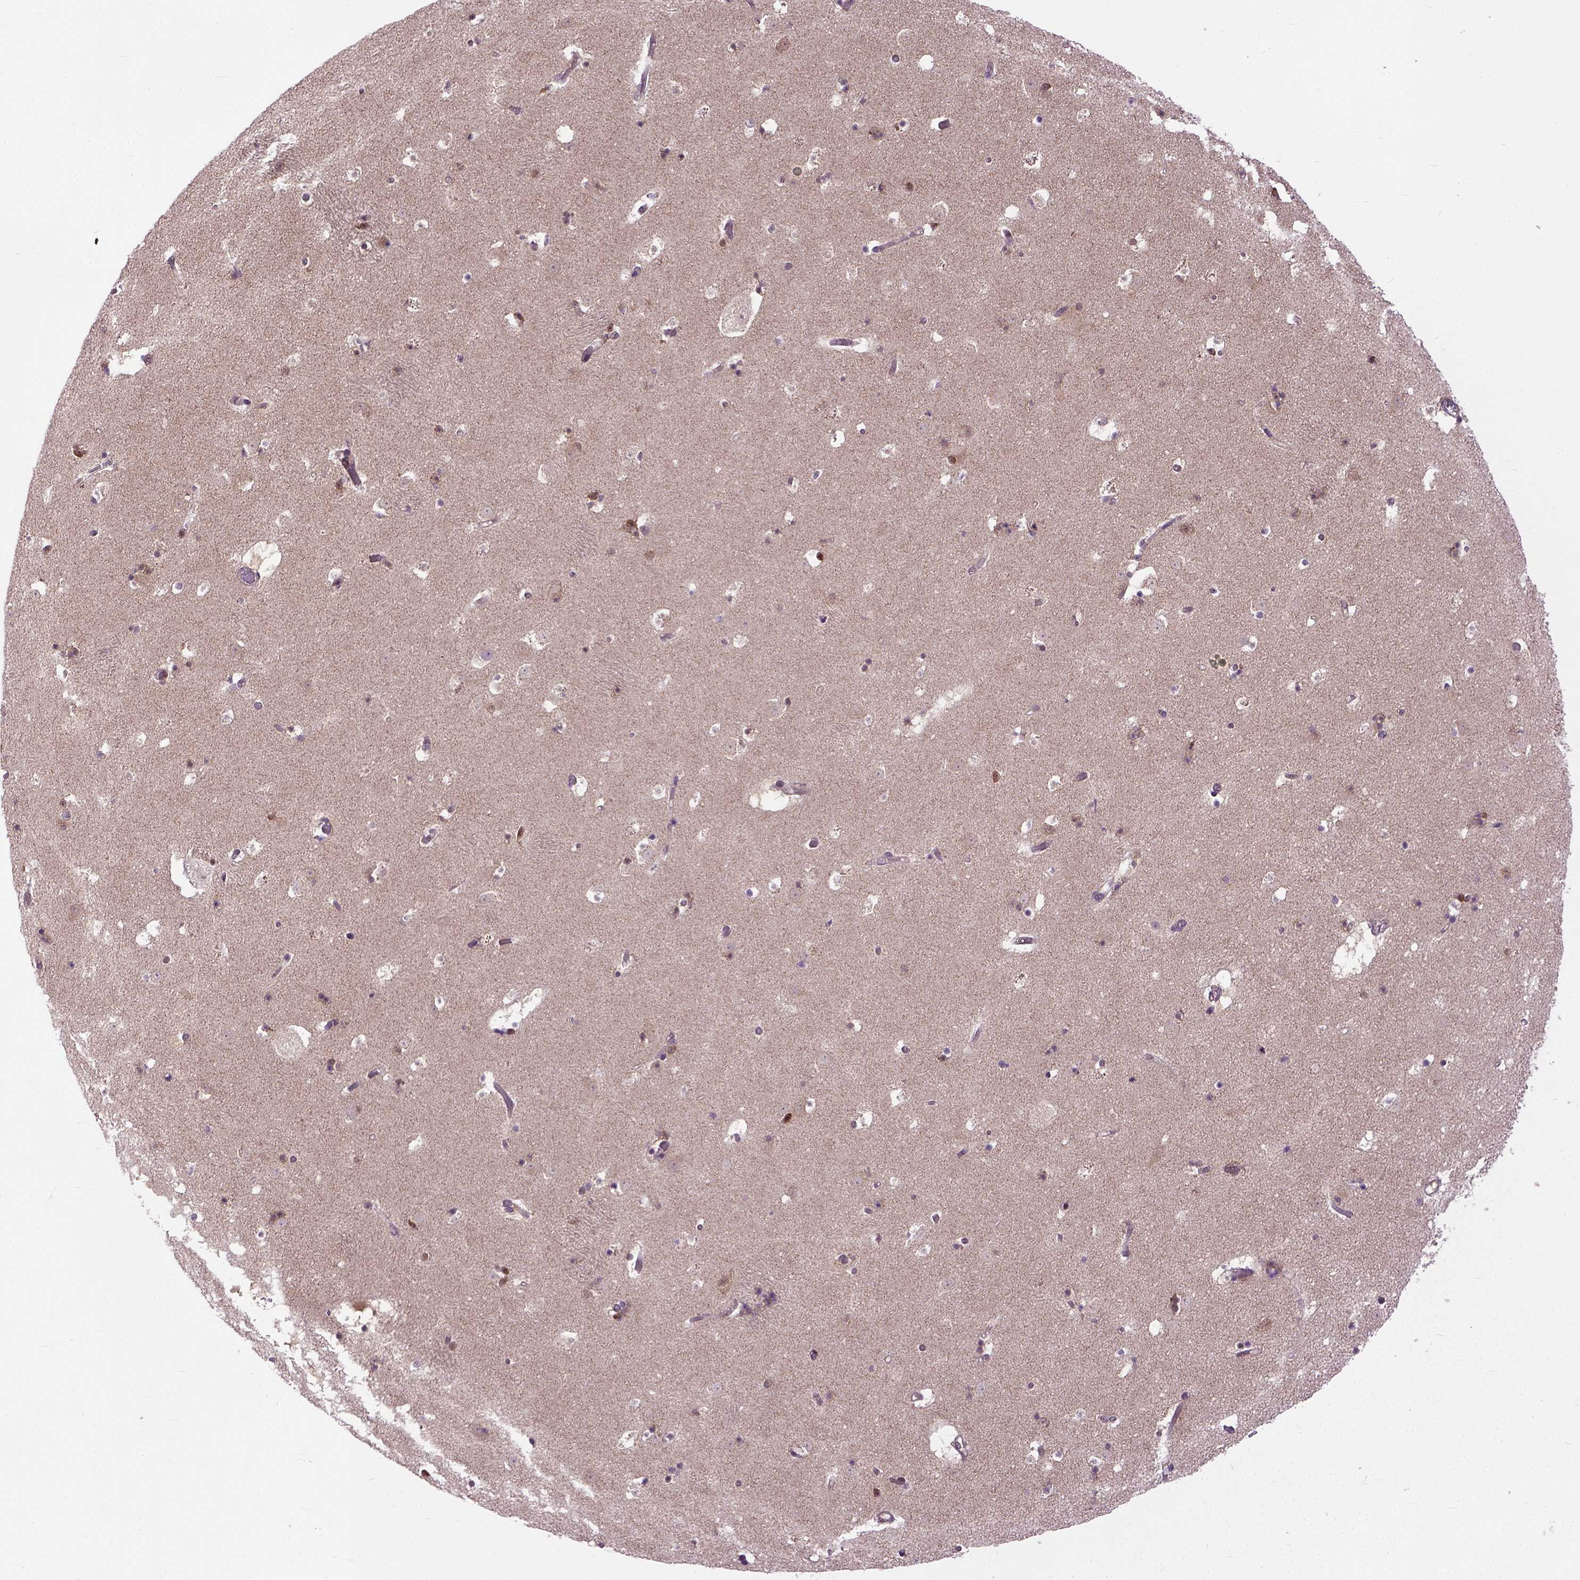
{"staining": {"intensity": "moderate", "quantity": "<25%", "location": "nuclear"}, "tissue": "caudate", "cell_type": "Glial cells", "image_type": "normal", "snomed": [{"axis": "morphology", "description": "Normal tissue, NOS"}, {"axis": "topography", "description": "Lateral ventricle wall"}], "caption": "Caudate stained with a brown dye reveals moderate nuclear positive staining in approximately <25% of glial cells.", "gene": "UBA3", "patient": {"sex": "female", "age": 42}}